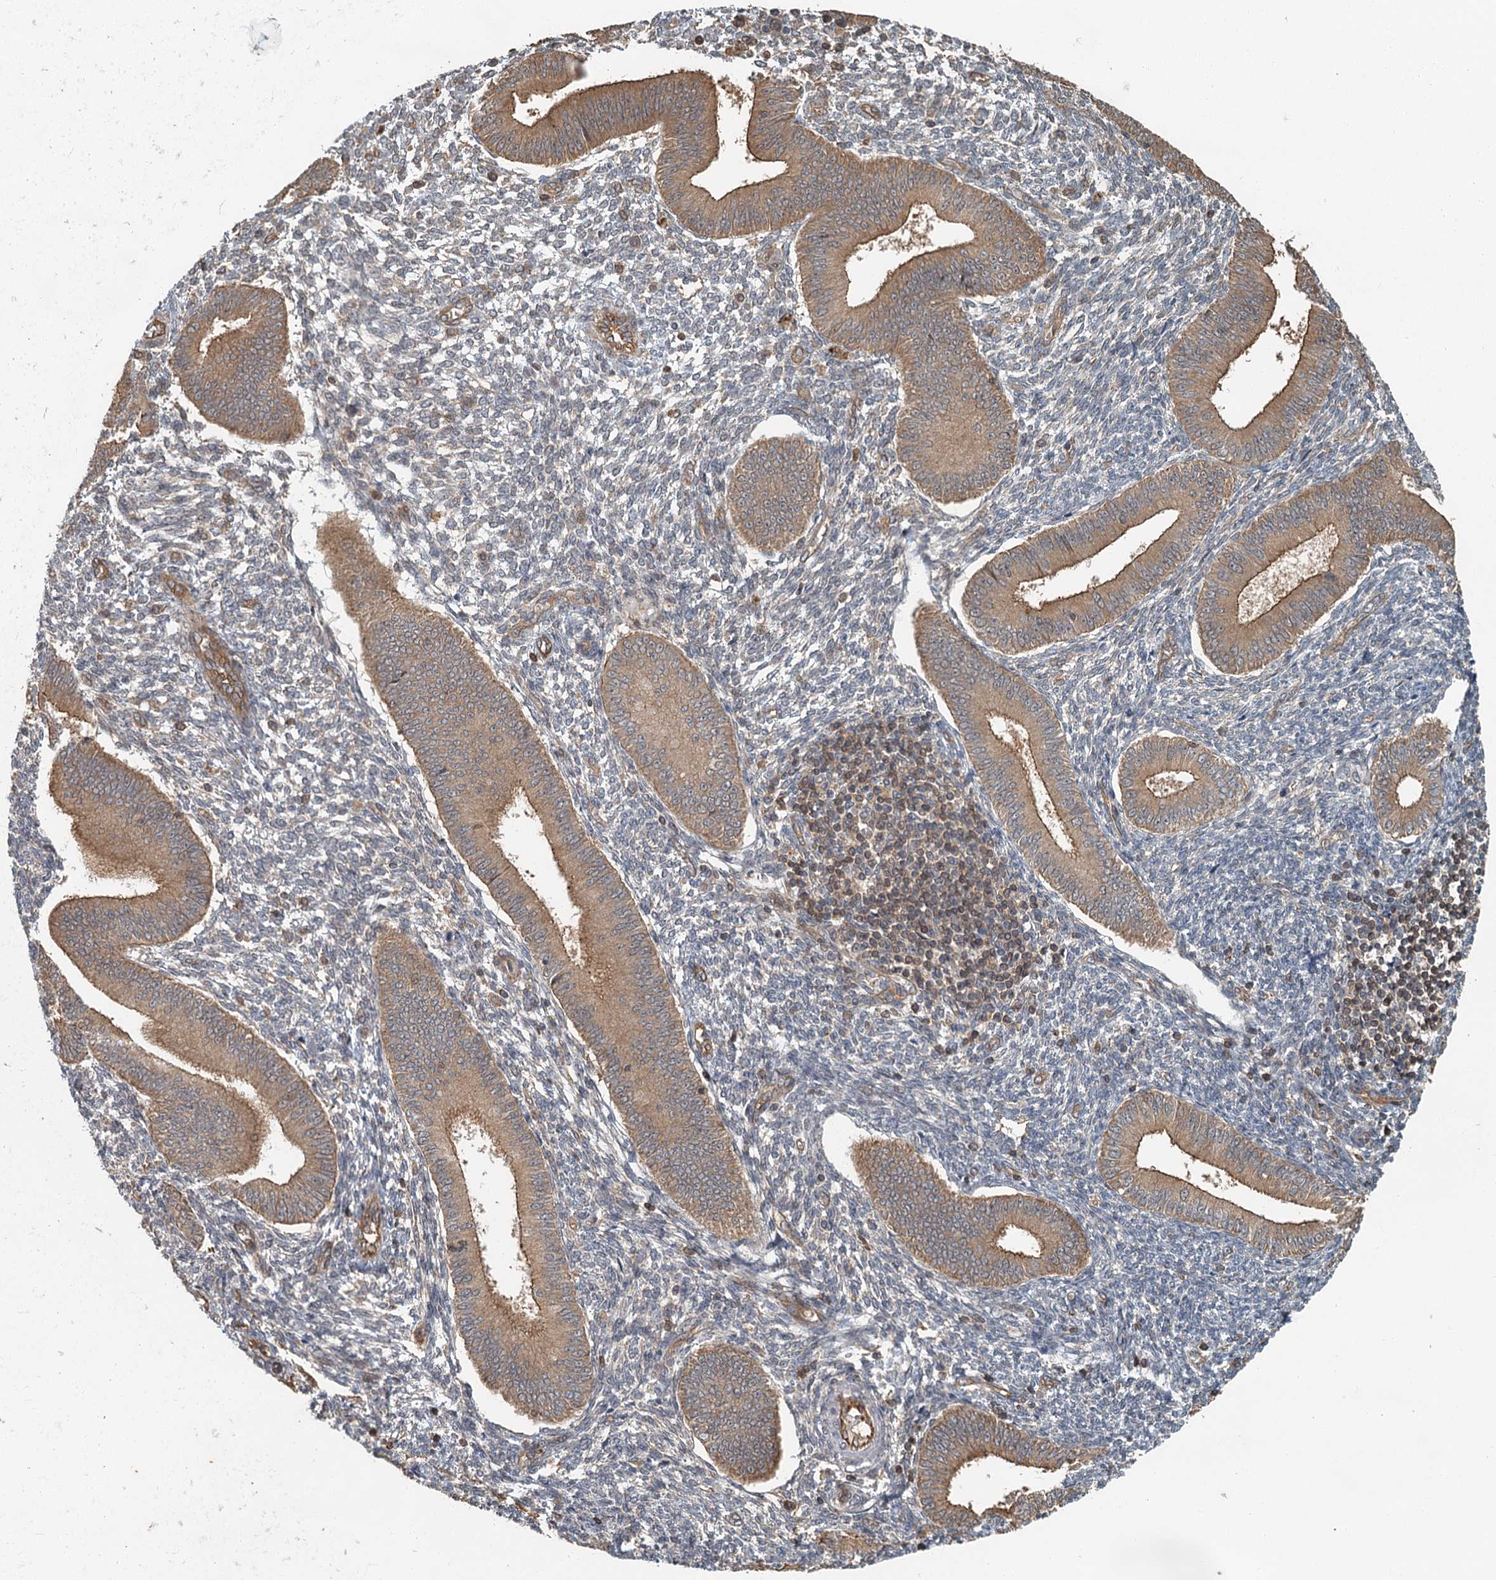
{"staining": {"intensity": "weak", "quantity": "<25%", "location": "cytoplasmic/membranous"}, "tissue": "endometrium", "cell_type": "Cells in endometrial stroma", "image_type": "normal", "snomed": [{"axis": "morphology", "description": "Normal tissue, NOS"}, {"axis": "topography", "description": "Uterus"}, {"axis": "topography", "description": "Endometrium"}], "caption": "This is a histopathology image of immunohistochemistry (IHC) staining of benign endometrium, which shows no positivity in cells in endometrial stroma. (DAB (3,3'-diaminobenzidine) IHC, high magnification).", "gene": "ZNF527", "patient": {"sex": "female", "age": 48}}